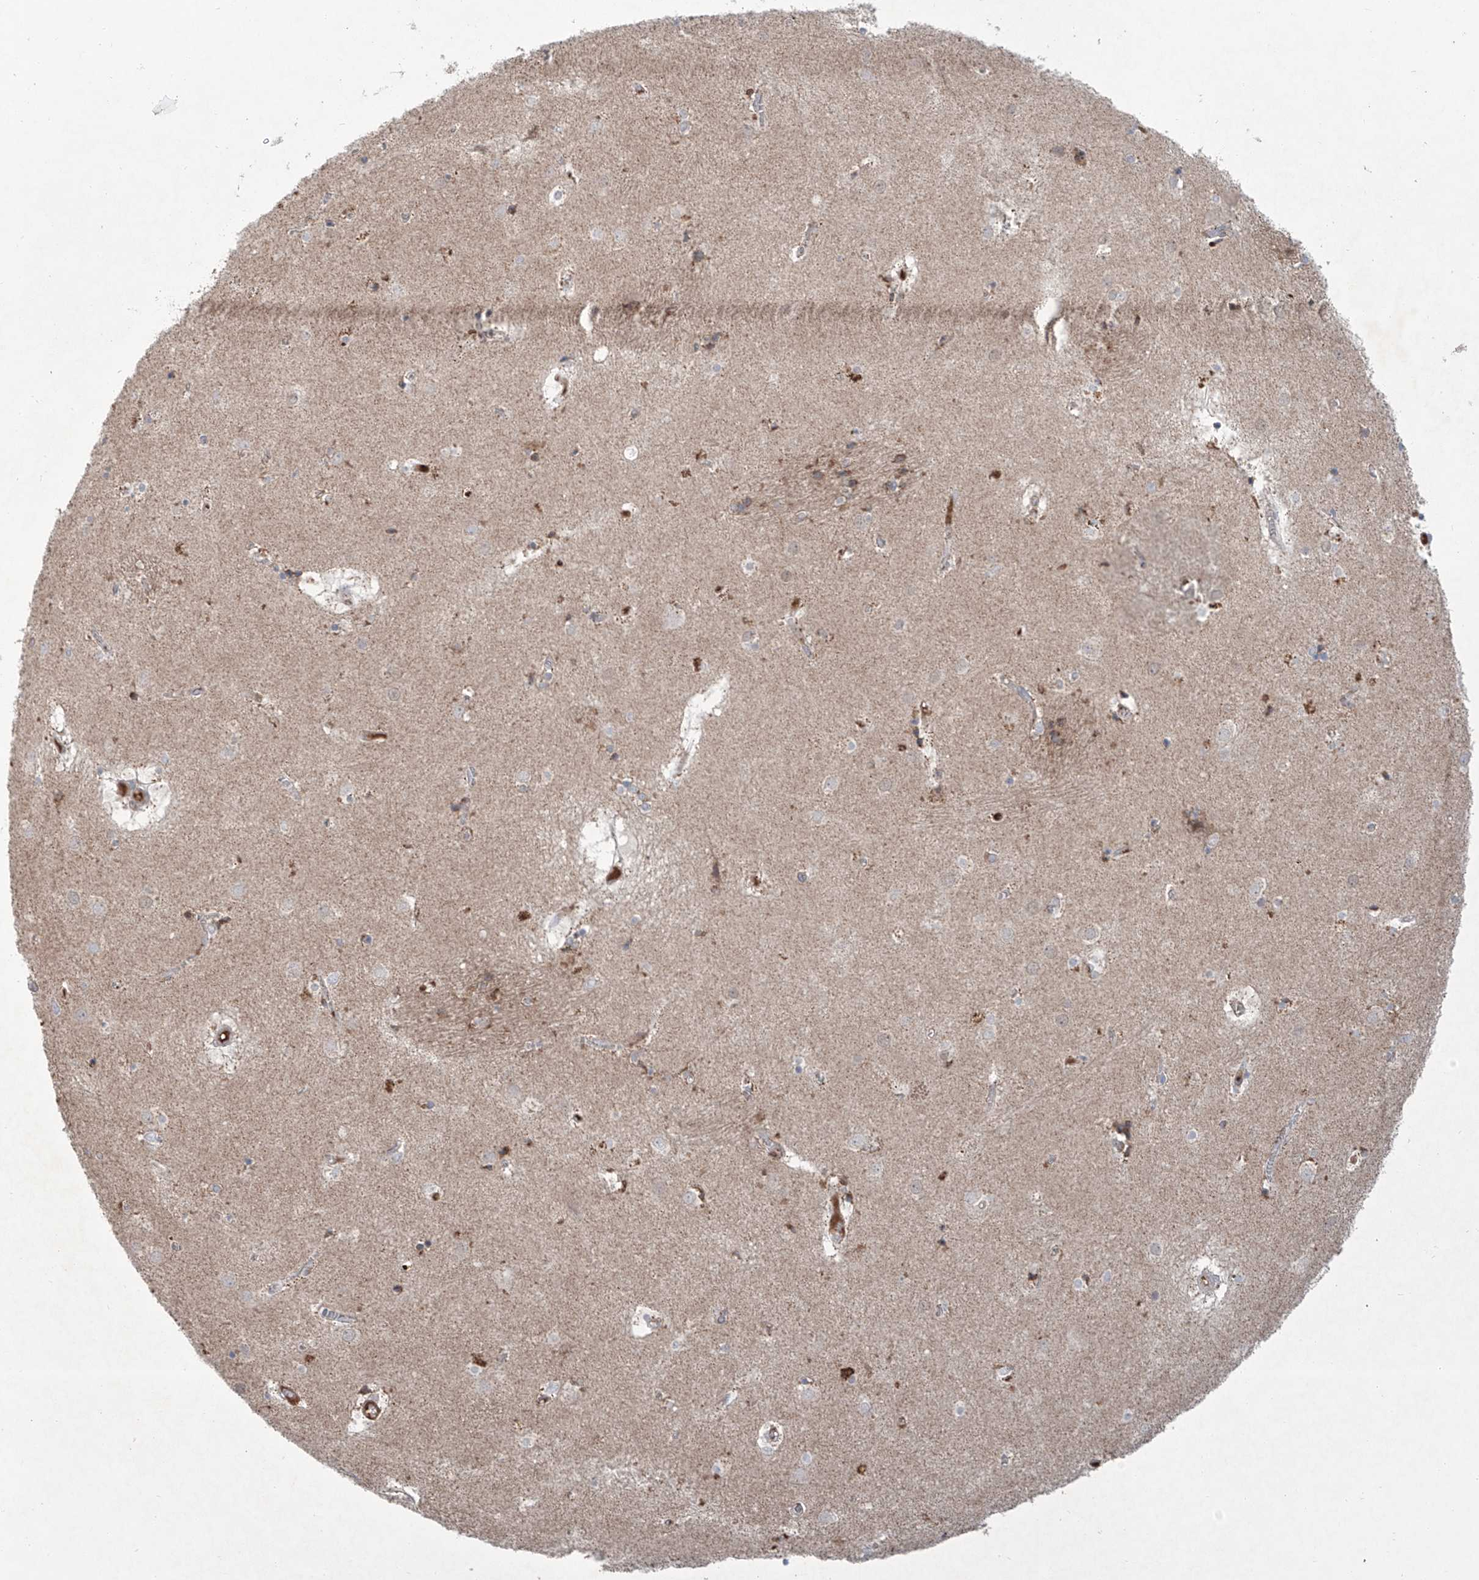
{"staining": {"intensity": "weak", "quantity": "<25%", "location": "cytoplasmic/membranous"}, "tissue": "caudate", "cell_type": "Glial cells", "image_type": "normal", "snomed": [{"axis": "morphology", "description": "Normal tissue, NOS"}, {"axis": "topography", "description": "Lateral ventricle wall"}], "caption": "Photomicrograph shows no protein expression in glial cells of normal caudate. (Brightfield microscopy of DAB (3,3'-diaminobenzidine) IHC at high magnification).", "gene": "SIX4", "patient": {"sex": "male", "age": 70}}